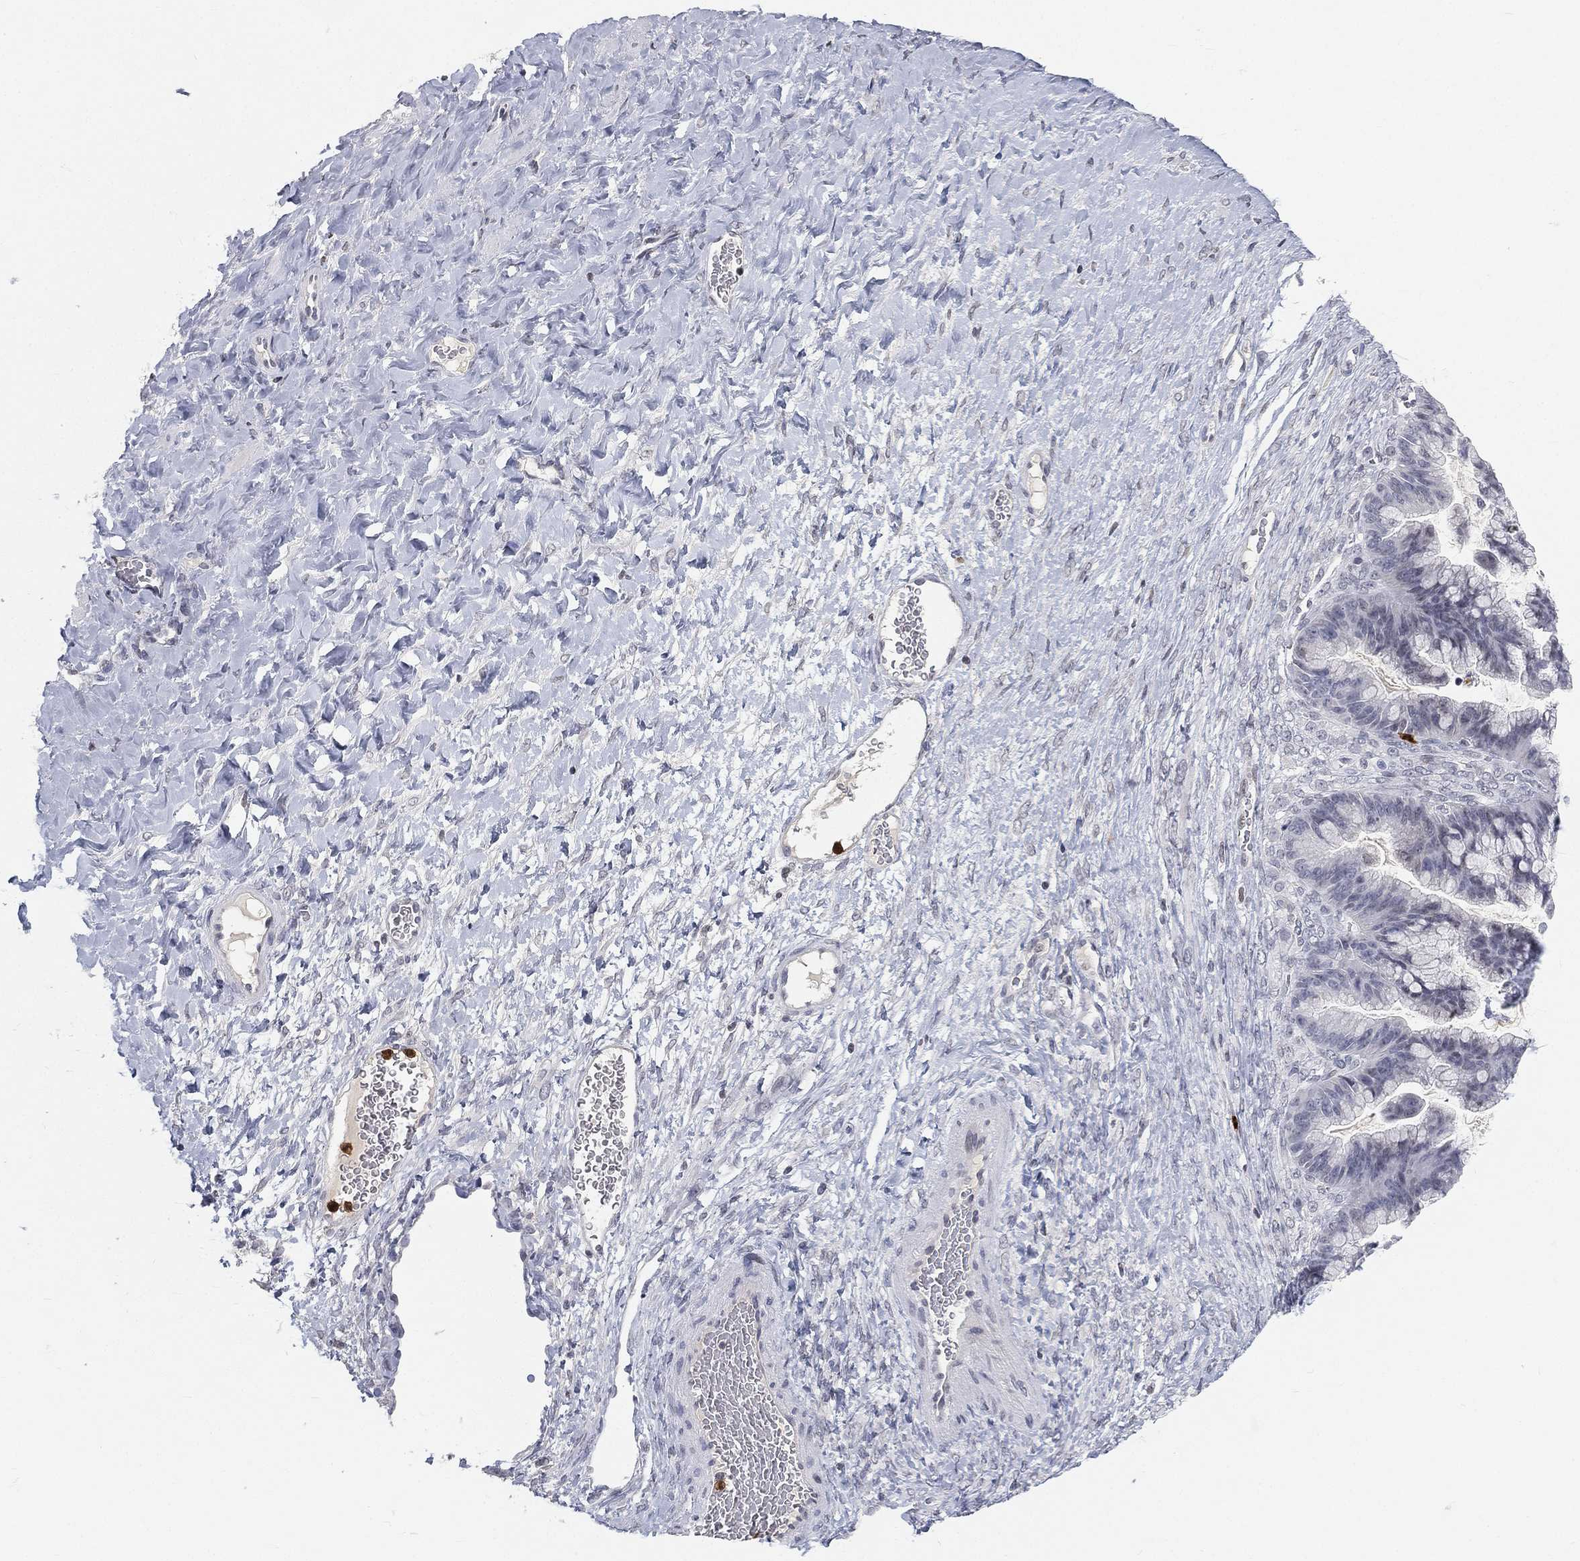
{"staining": {"intensity": "negative", "quantity": "none", "location": "none"}, "tissue": "ovarian cancer", "cell_type": "Tumor cells", "image_type": "cancer", "snomed": [{"axis": "morphology", "description": "Cystadenocarcinoma, mucinous, NOS"}, {"axis": "topography", "description": "Ovary"}], "caption": "DAB immunohistochemical staining of ovarian mucinous cystadenocarcinoma exhibits no significant positivity in tumor cells.", "gene": "ARG1", "patient": {"sex": "female", "age": 67}}